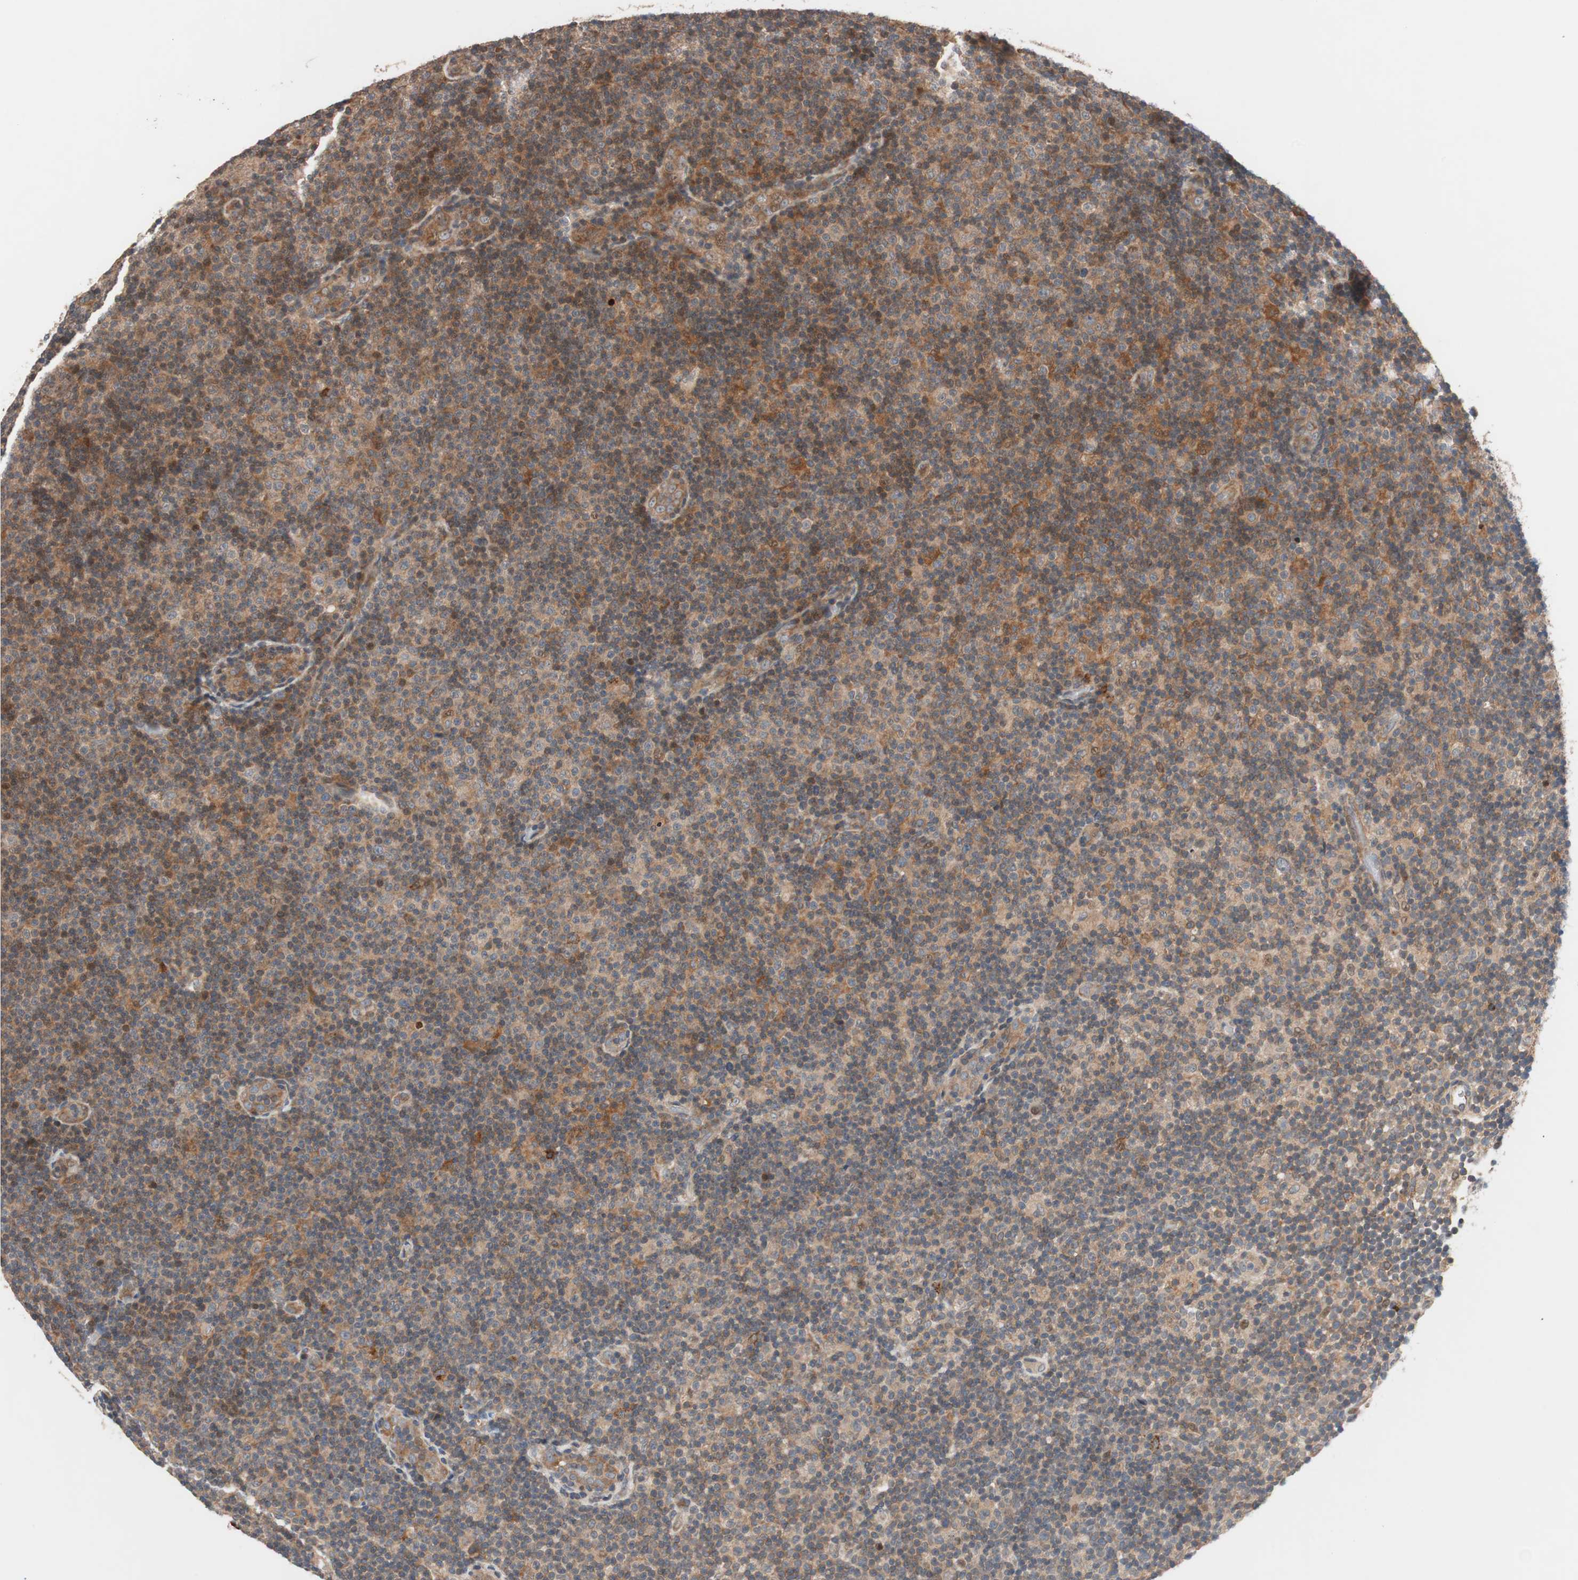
{"staining": {"intensity": "moderate", "quantity": ">75%", "location": "cytoplasmic/membranous"}, "tissue": "lymphoma", "cell_type": "Tumor cells", "image_type": "cancer", "snomed": [{"axis": "morphology", "description": "Malignant lymphoma, non-Hodgkin's type, Low grade"}, {"axis": "topography", "description": "Lymph node"}], "caption": "Low-grade malignant lymphoma, non-Hodgkin's type stained with immunohistochemistry exhibits moderate cytoplasmic/membranous expression in about >75% of tumor cells.", "gene": "NF2", "patient": {"sex": "male", "age": 83}}